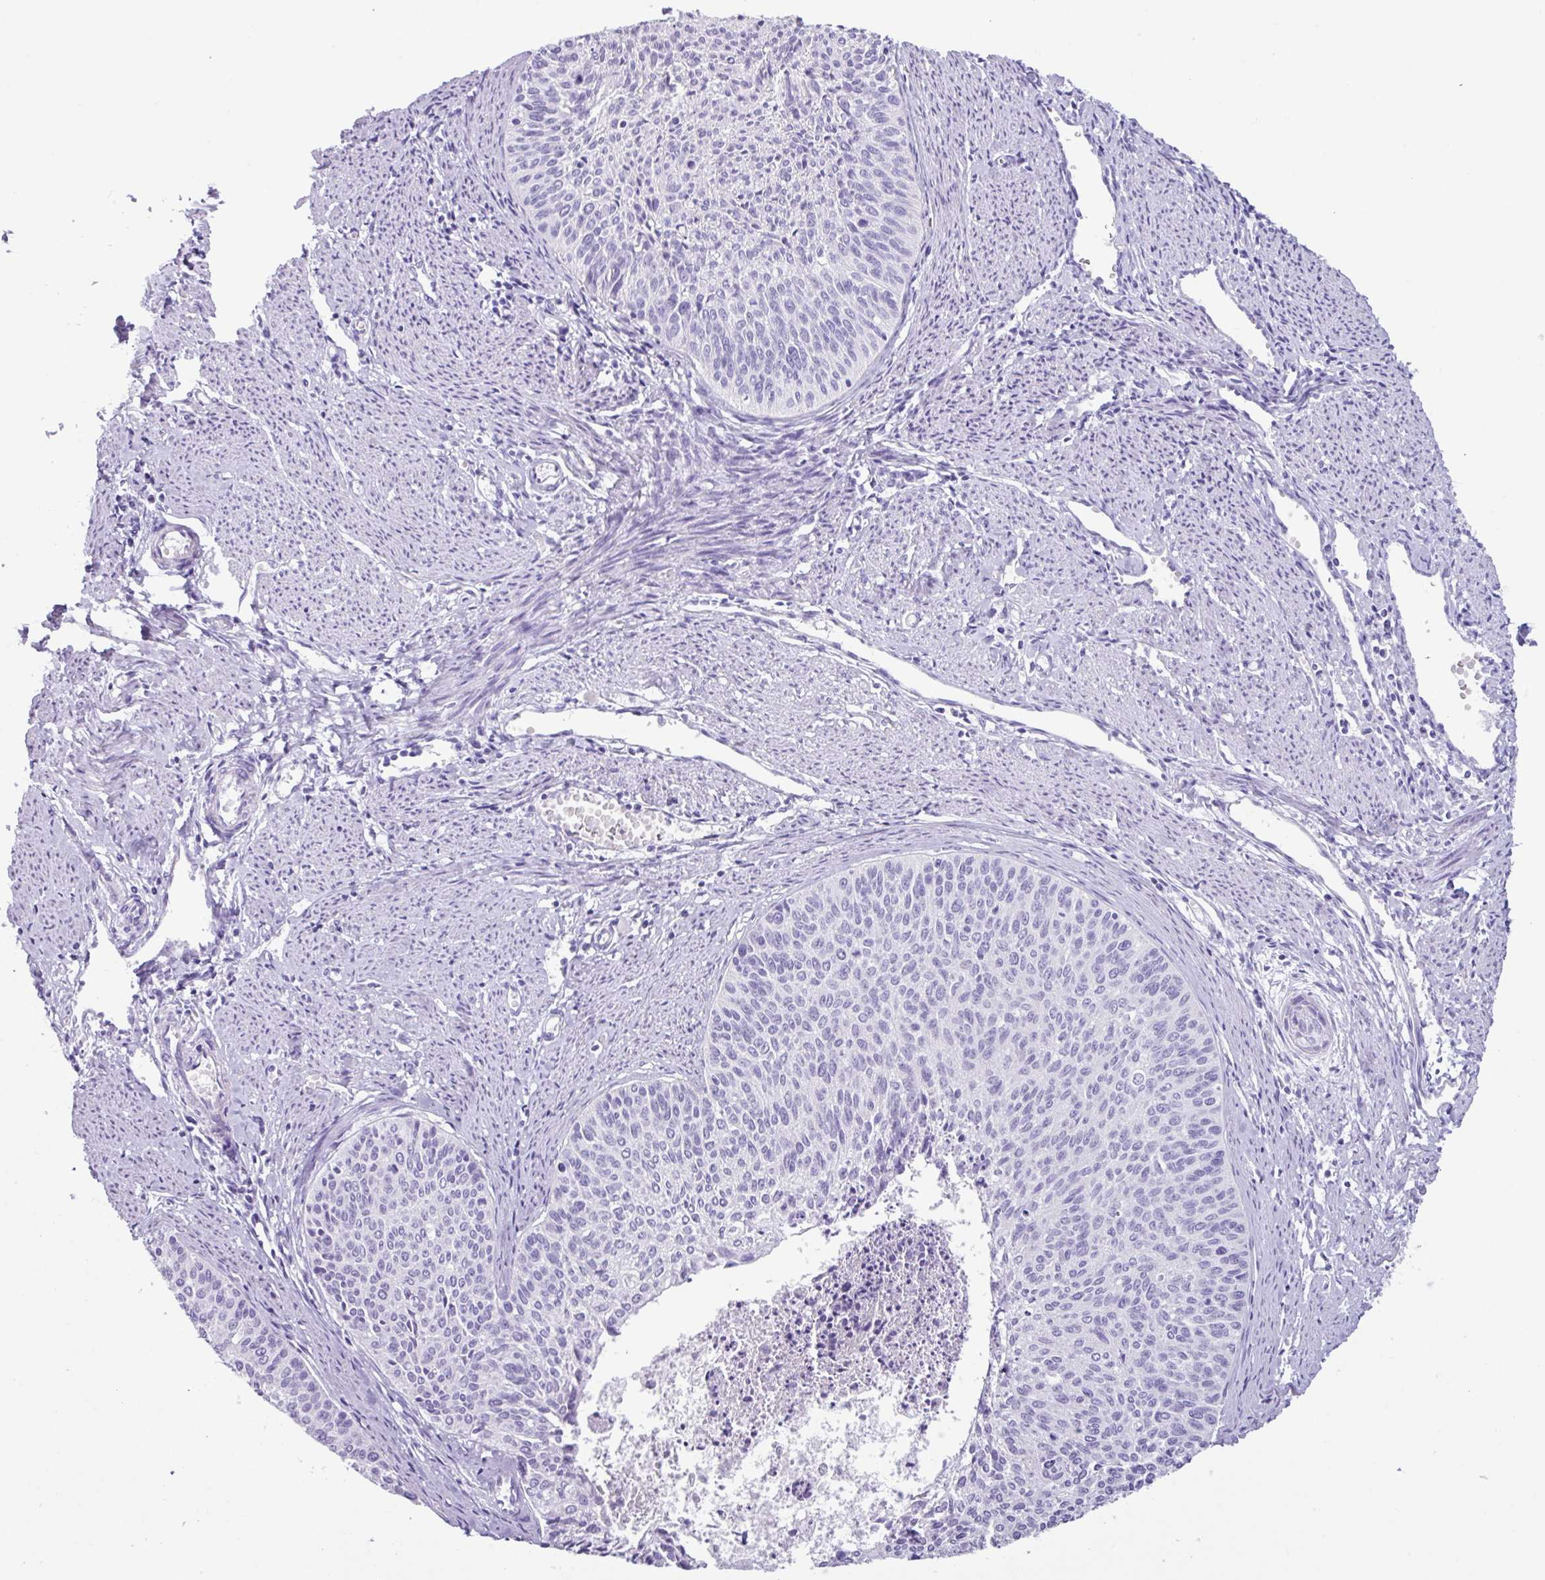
{"staining": {"intensity": "negative", "quantity": "none", "location": "none"}, "tissue": "cervical cancer", "cell_type": "Tumor cells", "image_type": "cancer", "snomed": [{"axis": "morphology", "description": "Squamous cell carcinoma, NOS"}, {"axis": "topography", "description": "Cervix"}], "caption": "Immunohistochemistry histopathology image of neoplastic tissue: human cervical cancer stained with DAB (3,3'-diaminobenzidine) displays no significant protein staining in tumor cells.", "gene": "NCCRP1", "patient": {"sex": "female", "age": 55}}